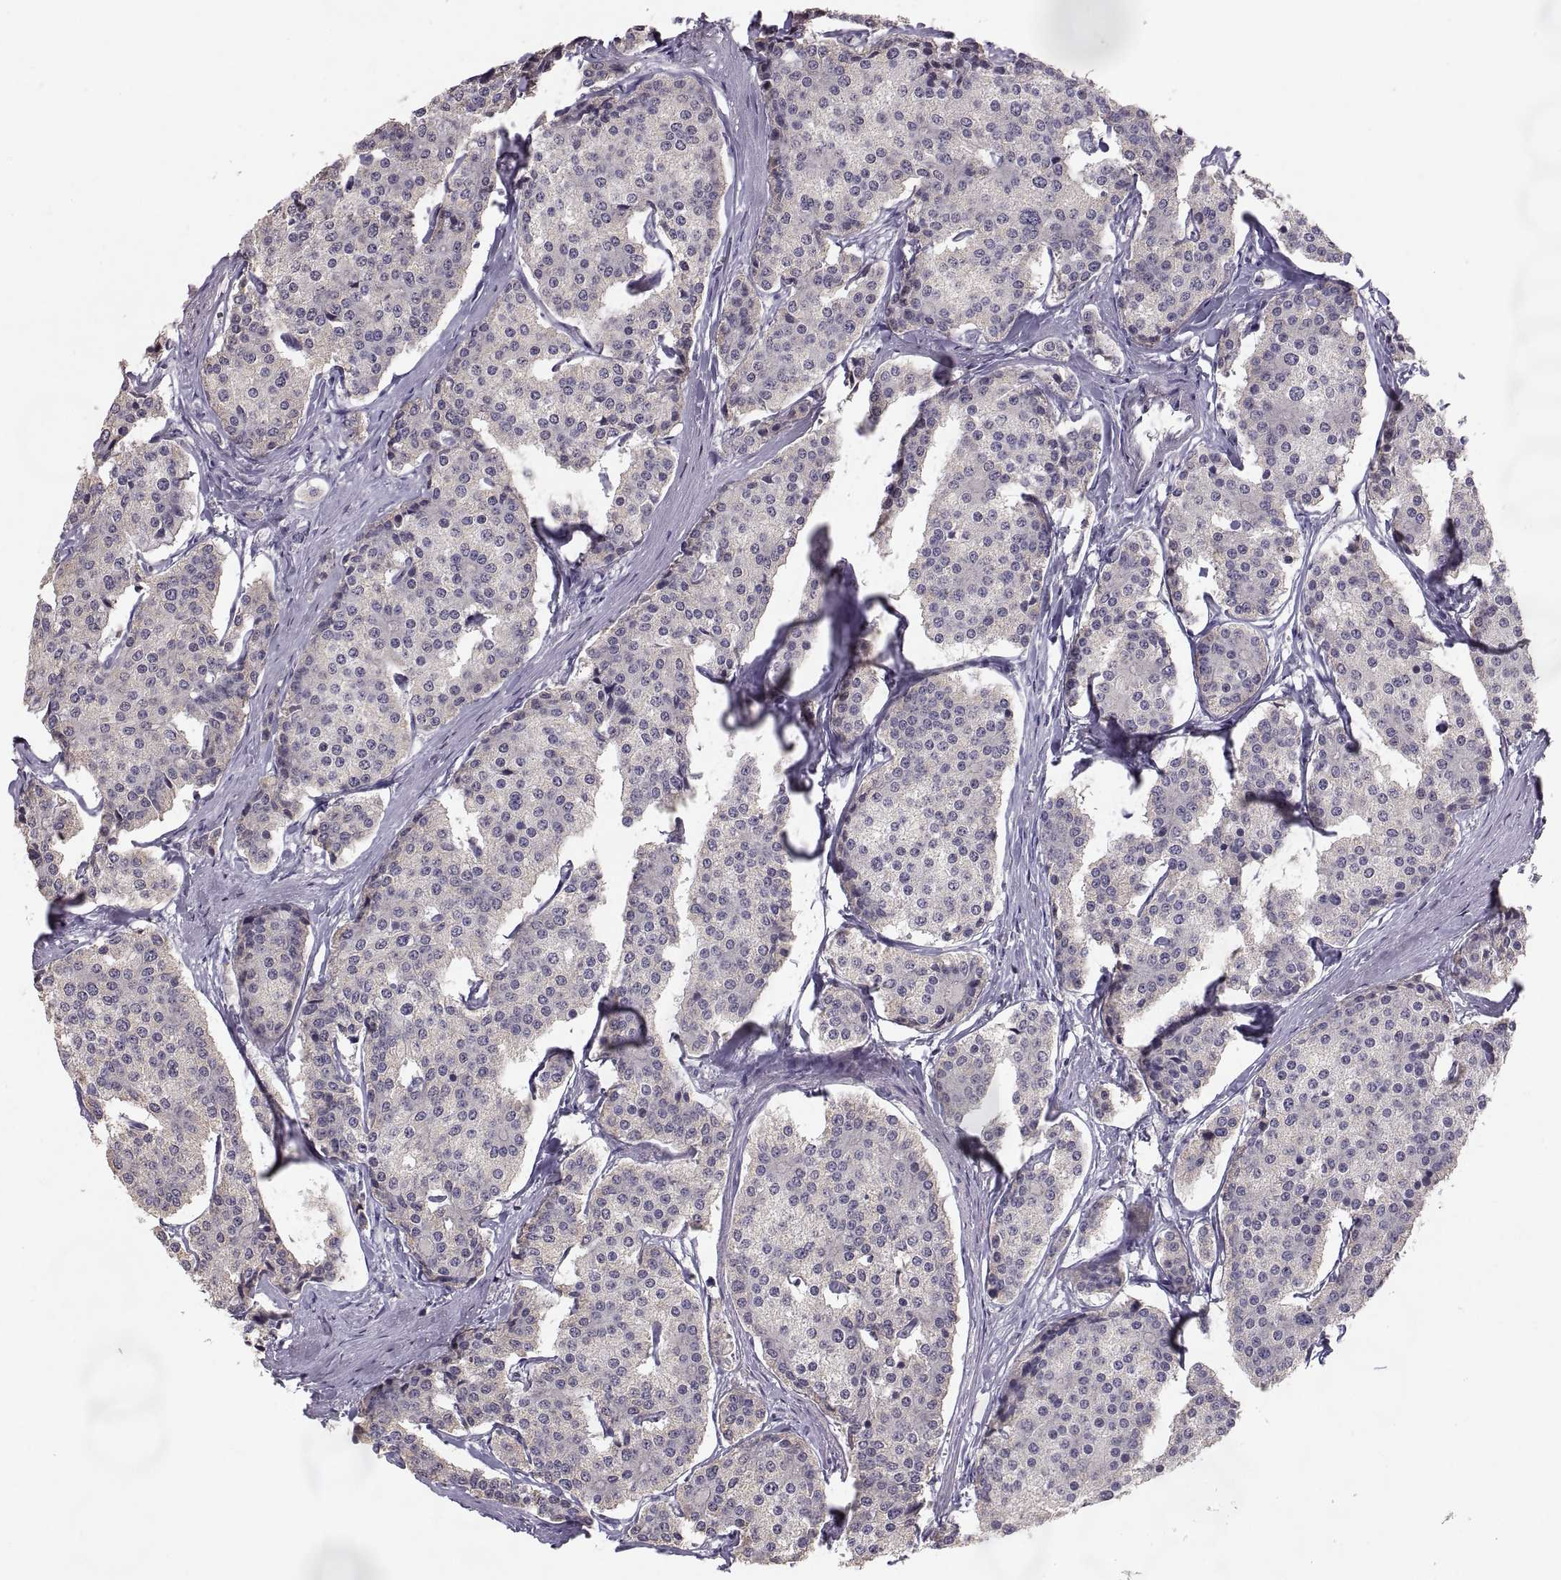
{"staining": {"intensity": "negative", "quantity": "none", "location": "none"}, "tissue": "carcinoid", "cell_type": "Tumor cells", "image_type": "cancer", "snomed": [{"axis": "morphology", "description": "Carcinoid, malignant, NOS"}, {"axis": "topography", "description": "Small intestine"}], "caption": "There is no significant positivity in tumor cells of carcinoid.", "gene": "PAX2", "patient": {"sex": "female", "age": 65}}